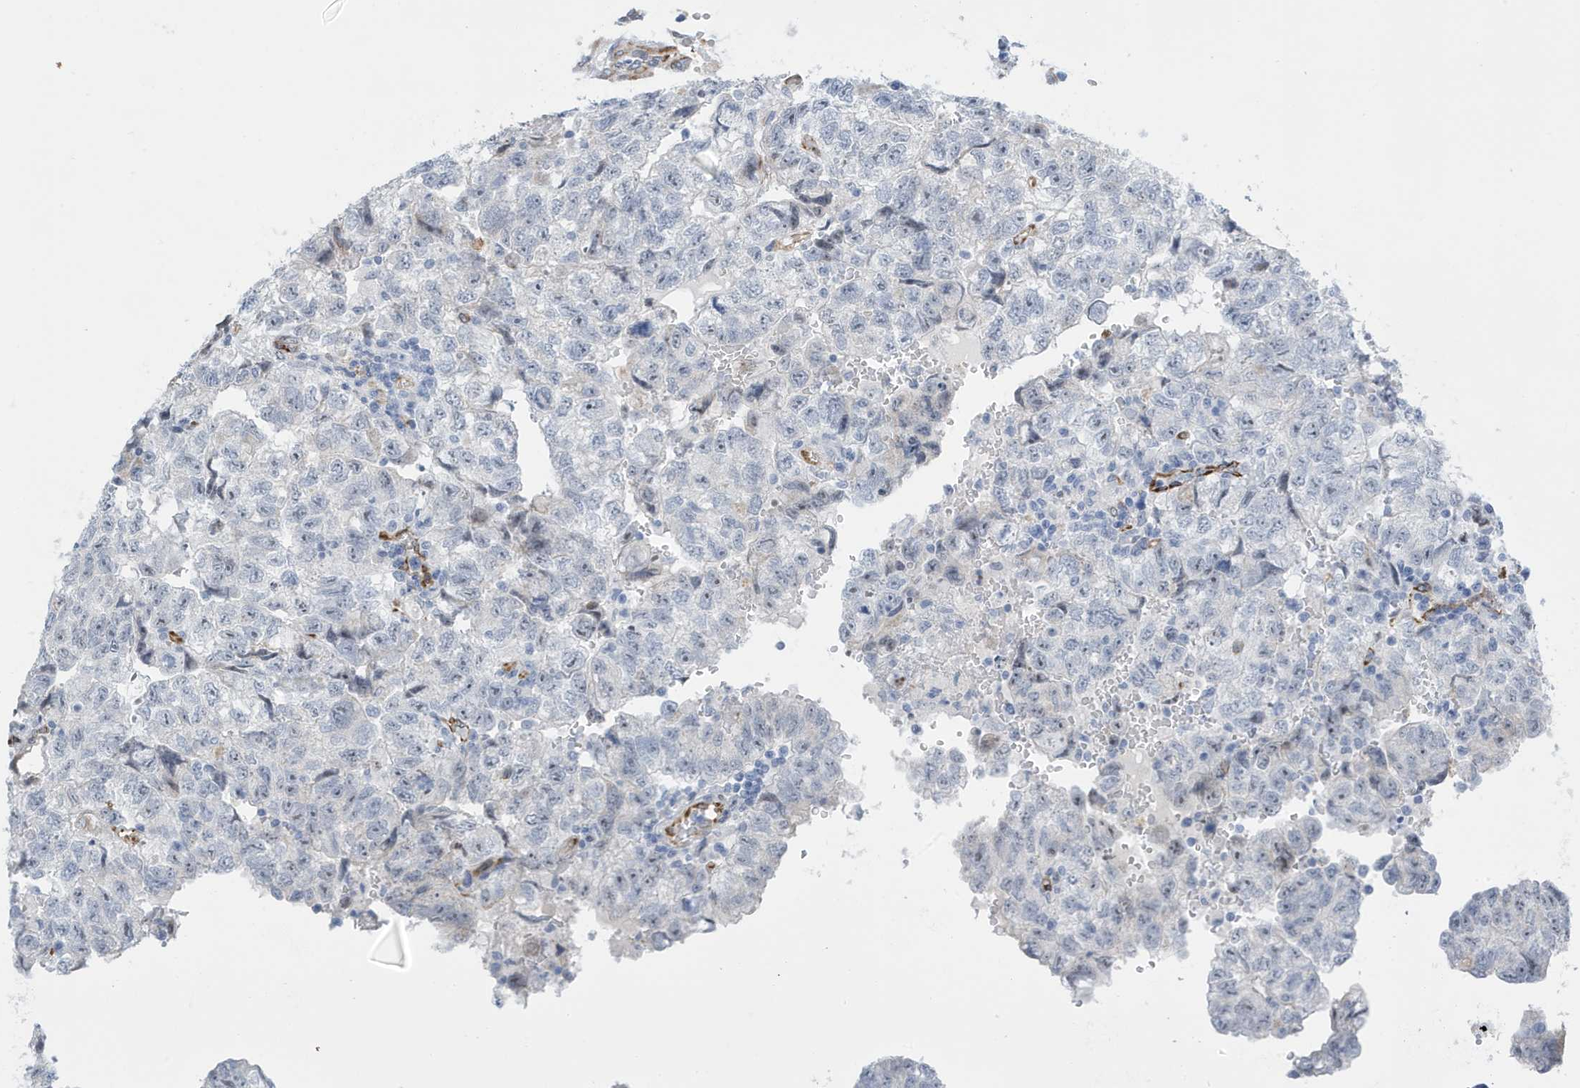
{"staining": {"intensity": "negative", "quantity": "none", "location": "none"}, "tissue": "testis cancer", "cell_type": "Tumor cells", "image_type": "cancer", "snomed": [{"axis": "morphology", "description": "Carcinoma, Embryonal, NOS"}, {"axis": "topography", "description": "Testis"}], "caption": "A histopathology image of human testis embryonal carcinoma is negative for staining in tumor cells.", "gene": "SEMA3F", "patient": {"sex": "male", "age": 36}}